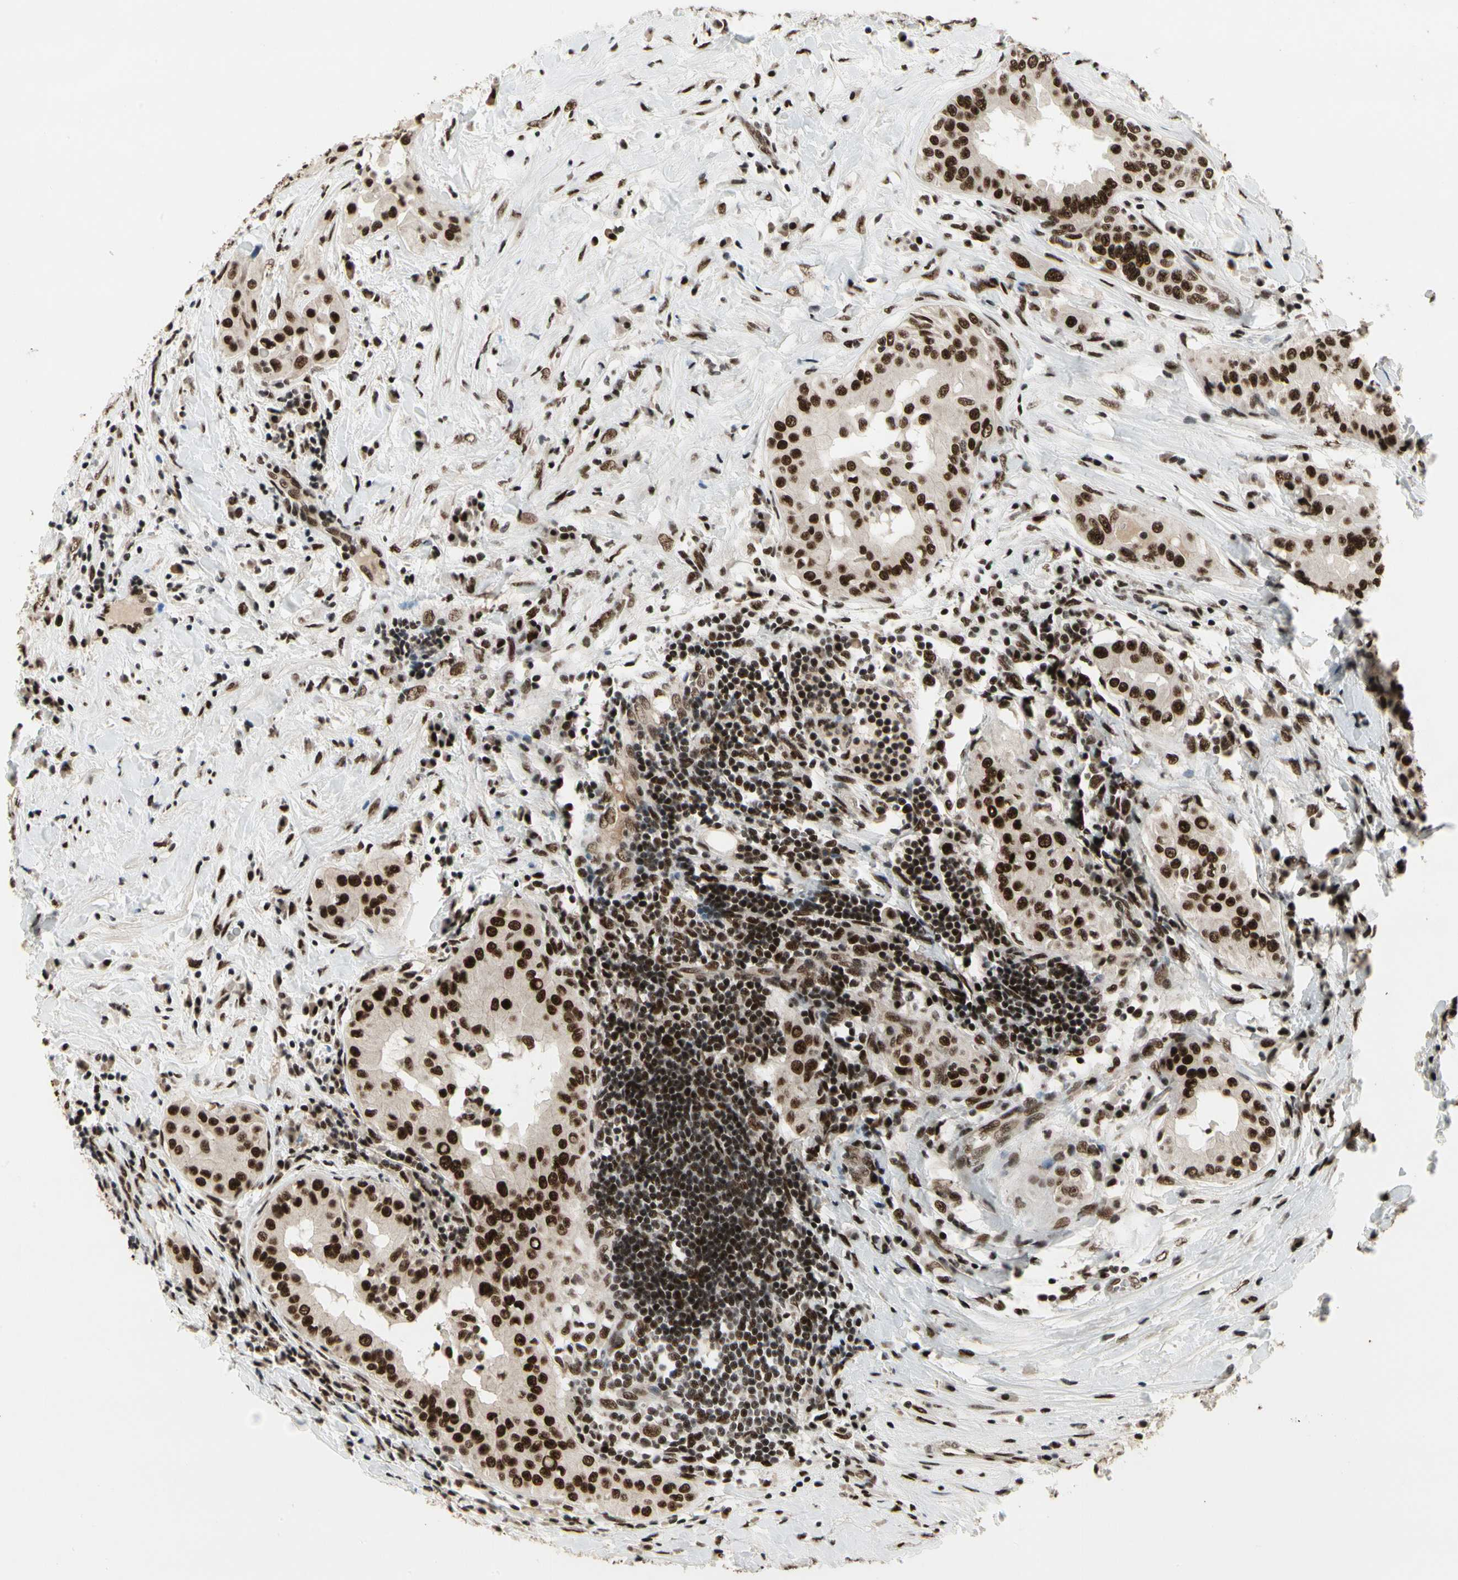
{"staining": {"intensity": "strong", "quantity": ">75%", "location": "nuclear"}, "tissue": "thyroid cancer", "cell_type": "Tumor cells", "image_type": "cancer", "snomed": [{"axis": "morphology", "description": "Papillary adenocarcinoma, NOS"}, {"axis": "topography", "description": "Thyroid gland"}], "caption": "Thyroid cancer stained with immunohistochemistry (IHC) shows strong nuclear expression in approximately >75% of tumor cells.", "gene": "SRSF11", "patient": {"sex": "male", "age": 33}}